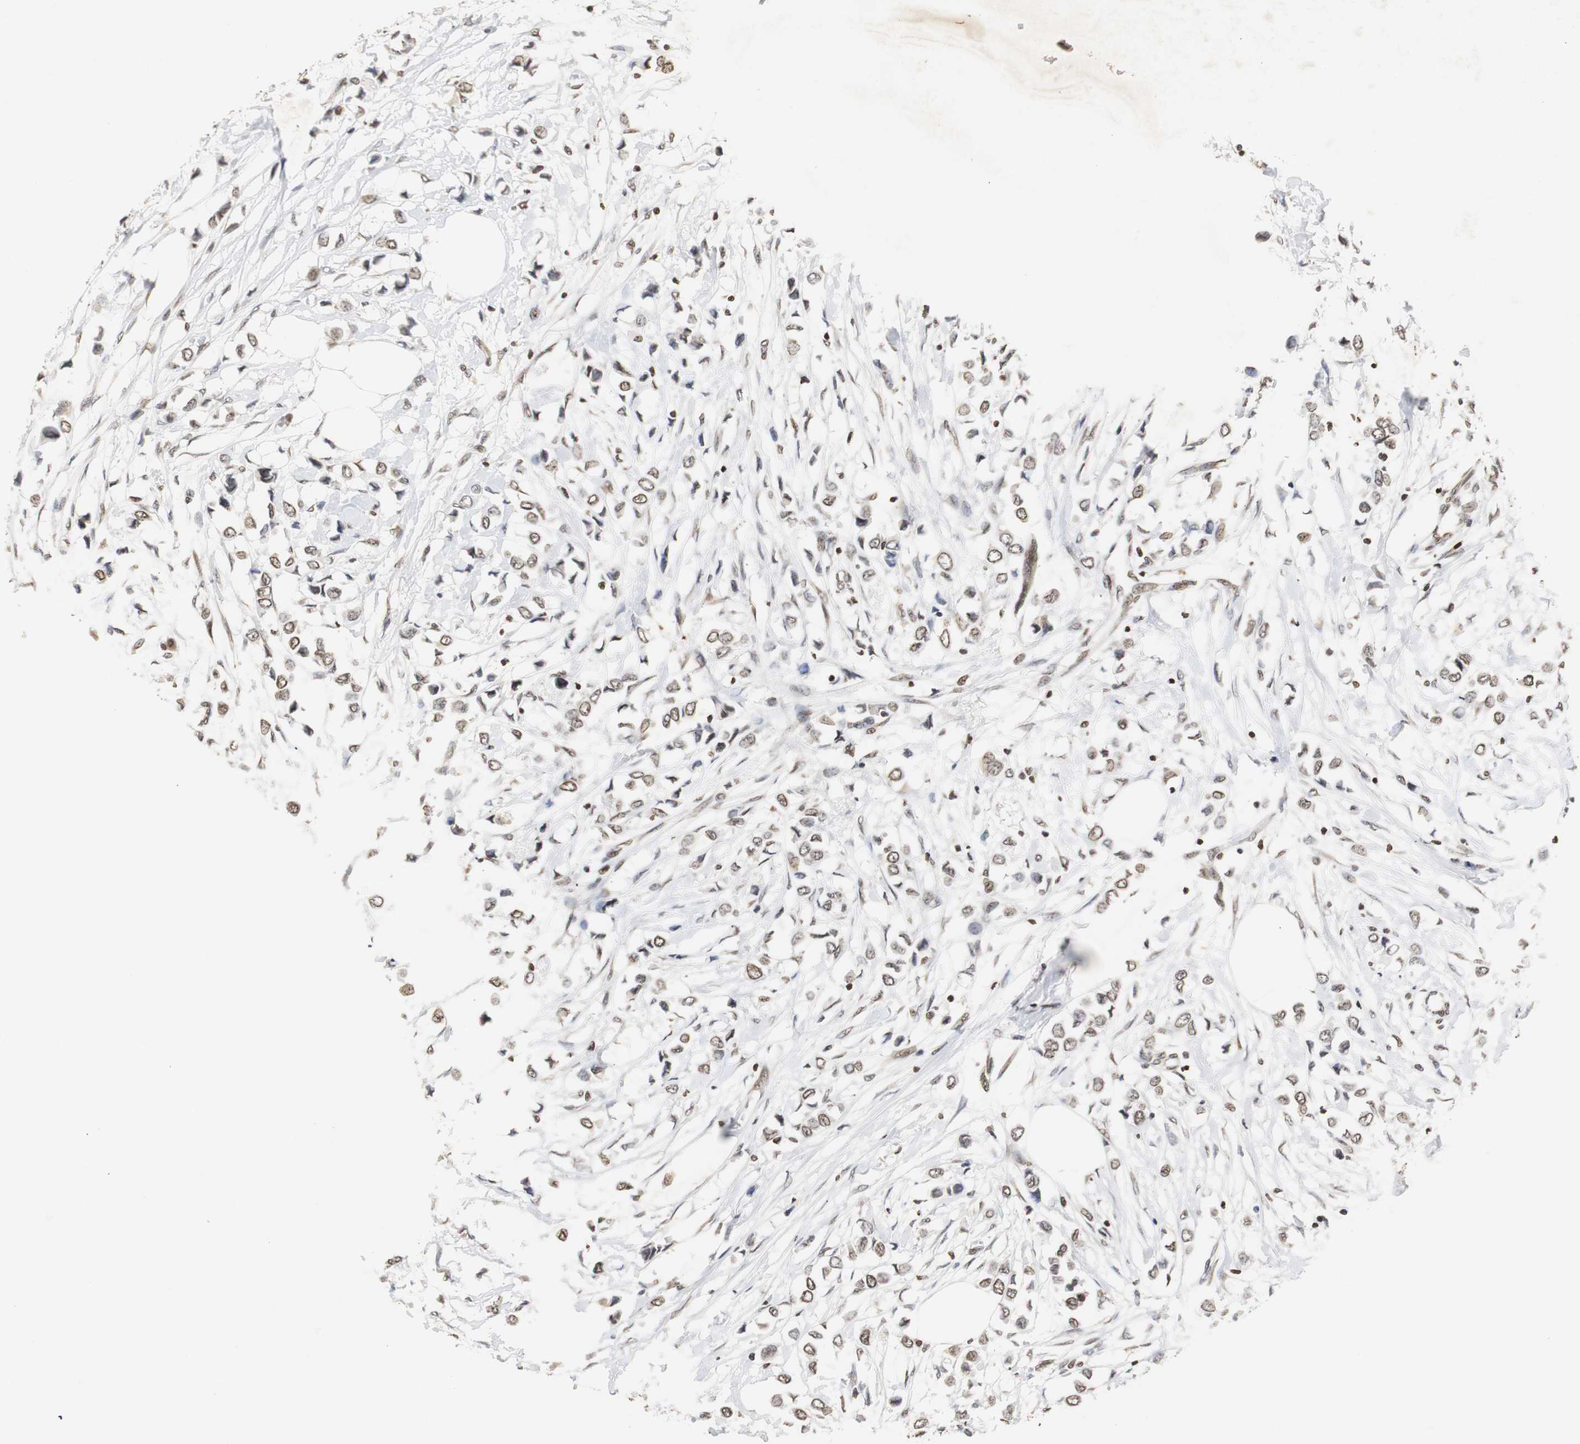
{"staining": {"intensity": "weak", "quantity": ">75%", "location": "nuclear"}, "tissue": "breast cancer", "cell_type": "Tumor cells", "image_type": "cancer", "snomed": [{"axis": "morphology", "description": "Lobular carcinoma"}, {"axis": "topography", "description": "Breast"}], "caption": "Protein expression analysis of human lobular carcinoma (breast) reveals weak nuclear staining in about >75% of tumor cells.", "gene": "ZFC3H1", "patient": {"sex": "female", "age": 51}}